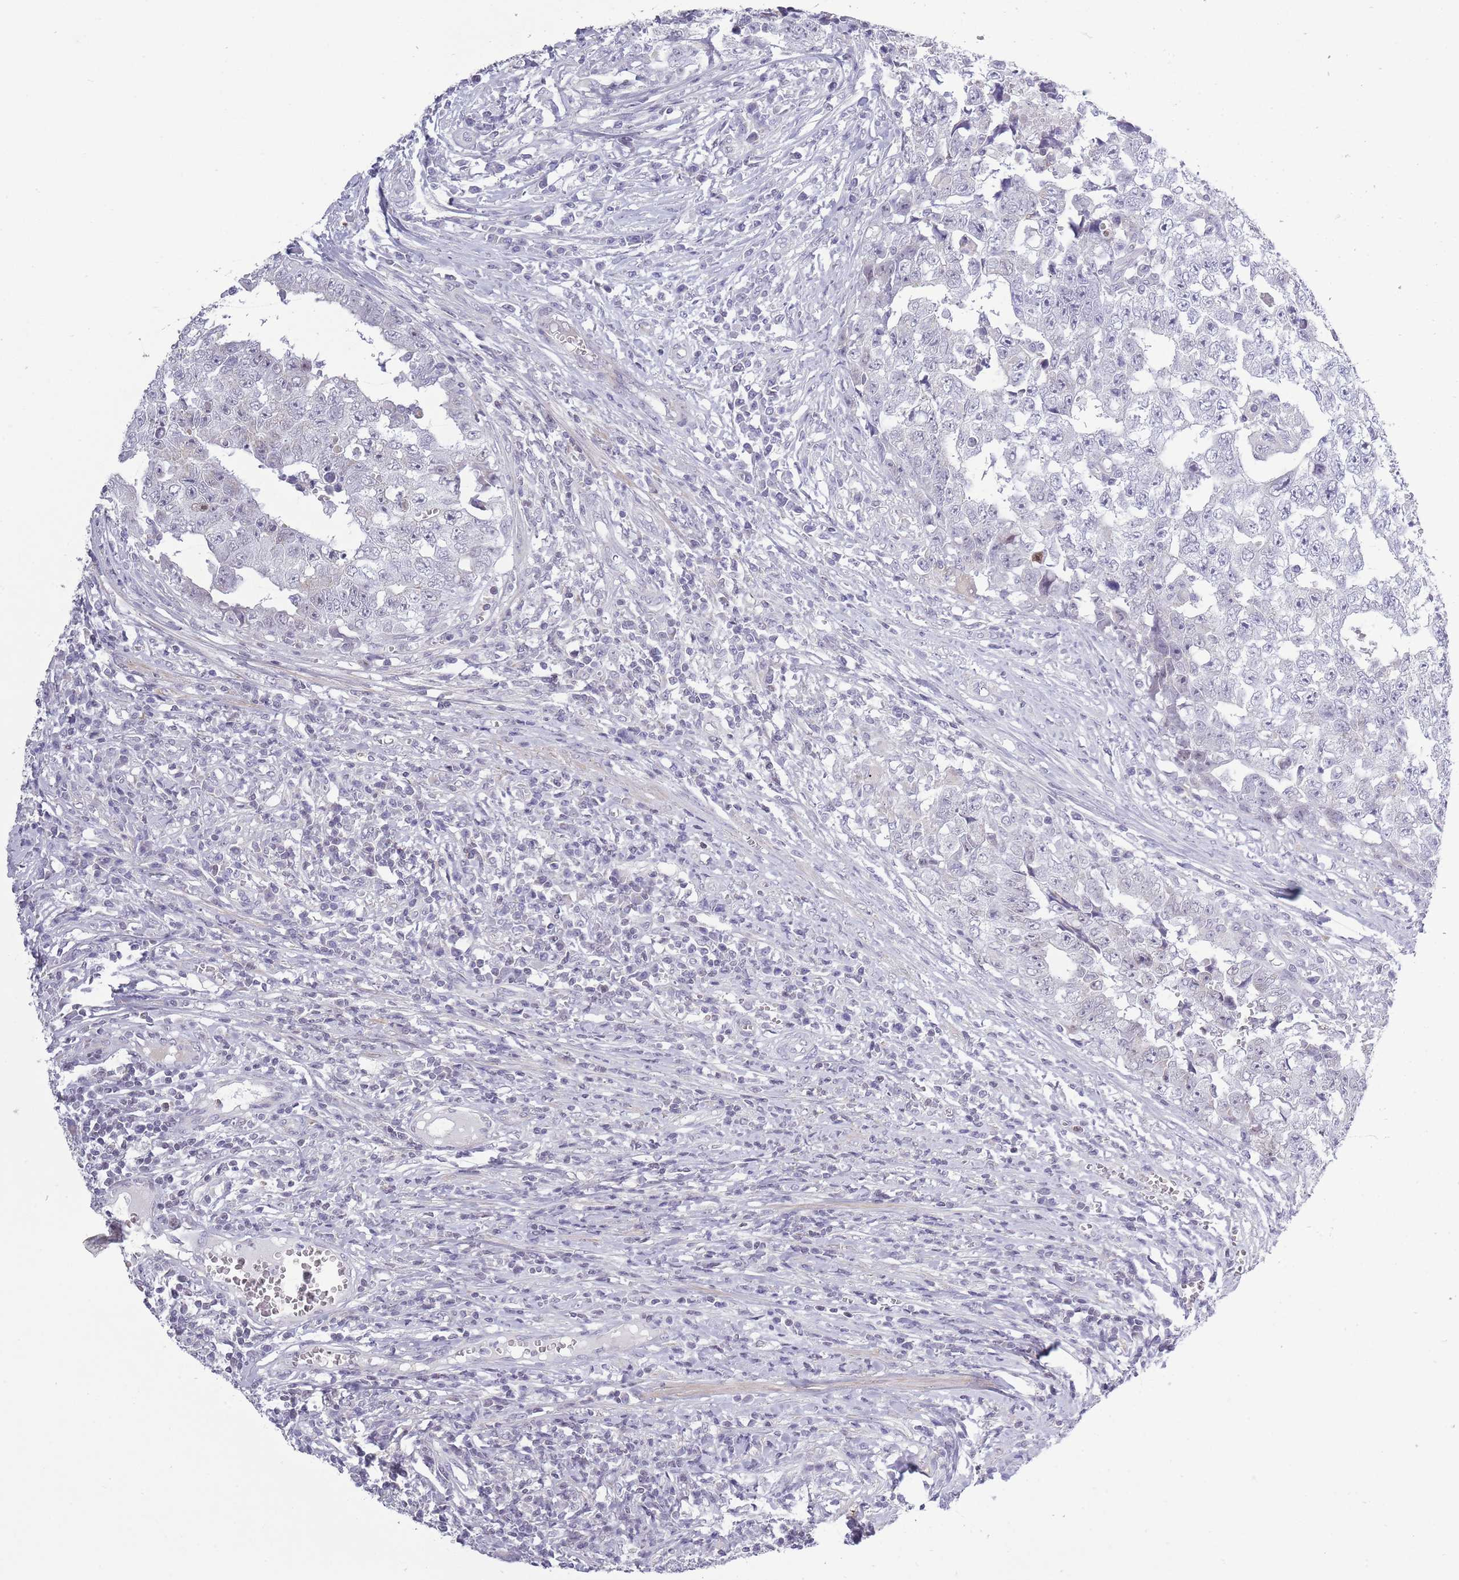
{"staining": {"intensity": "negative", "quantity": "none", "location": "none"}, "tissue": "testis cancer", "cell_type": "Tumor cells", "image_type": "cancer", "snomed": [{"axis": "morphology", "description": "Carcinoma, Embryonal, NOS"}, {"axis": "topography", "description": "Testis"}], "caption": "The immunohistochemistry micrograph has no significant positivity in tumor cells of embryonal carcinoma (testis) tissue.", "gene": "ZBTB24", "patient": {"sex": "male", "age": 25}}